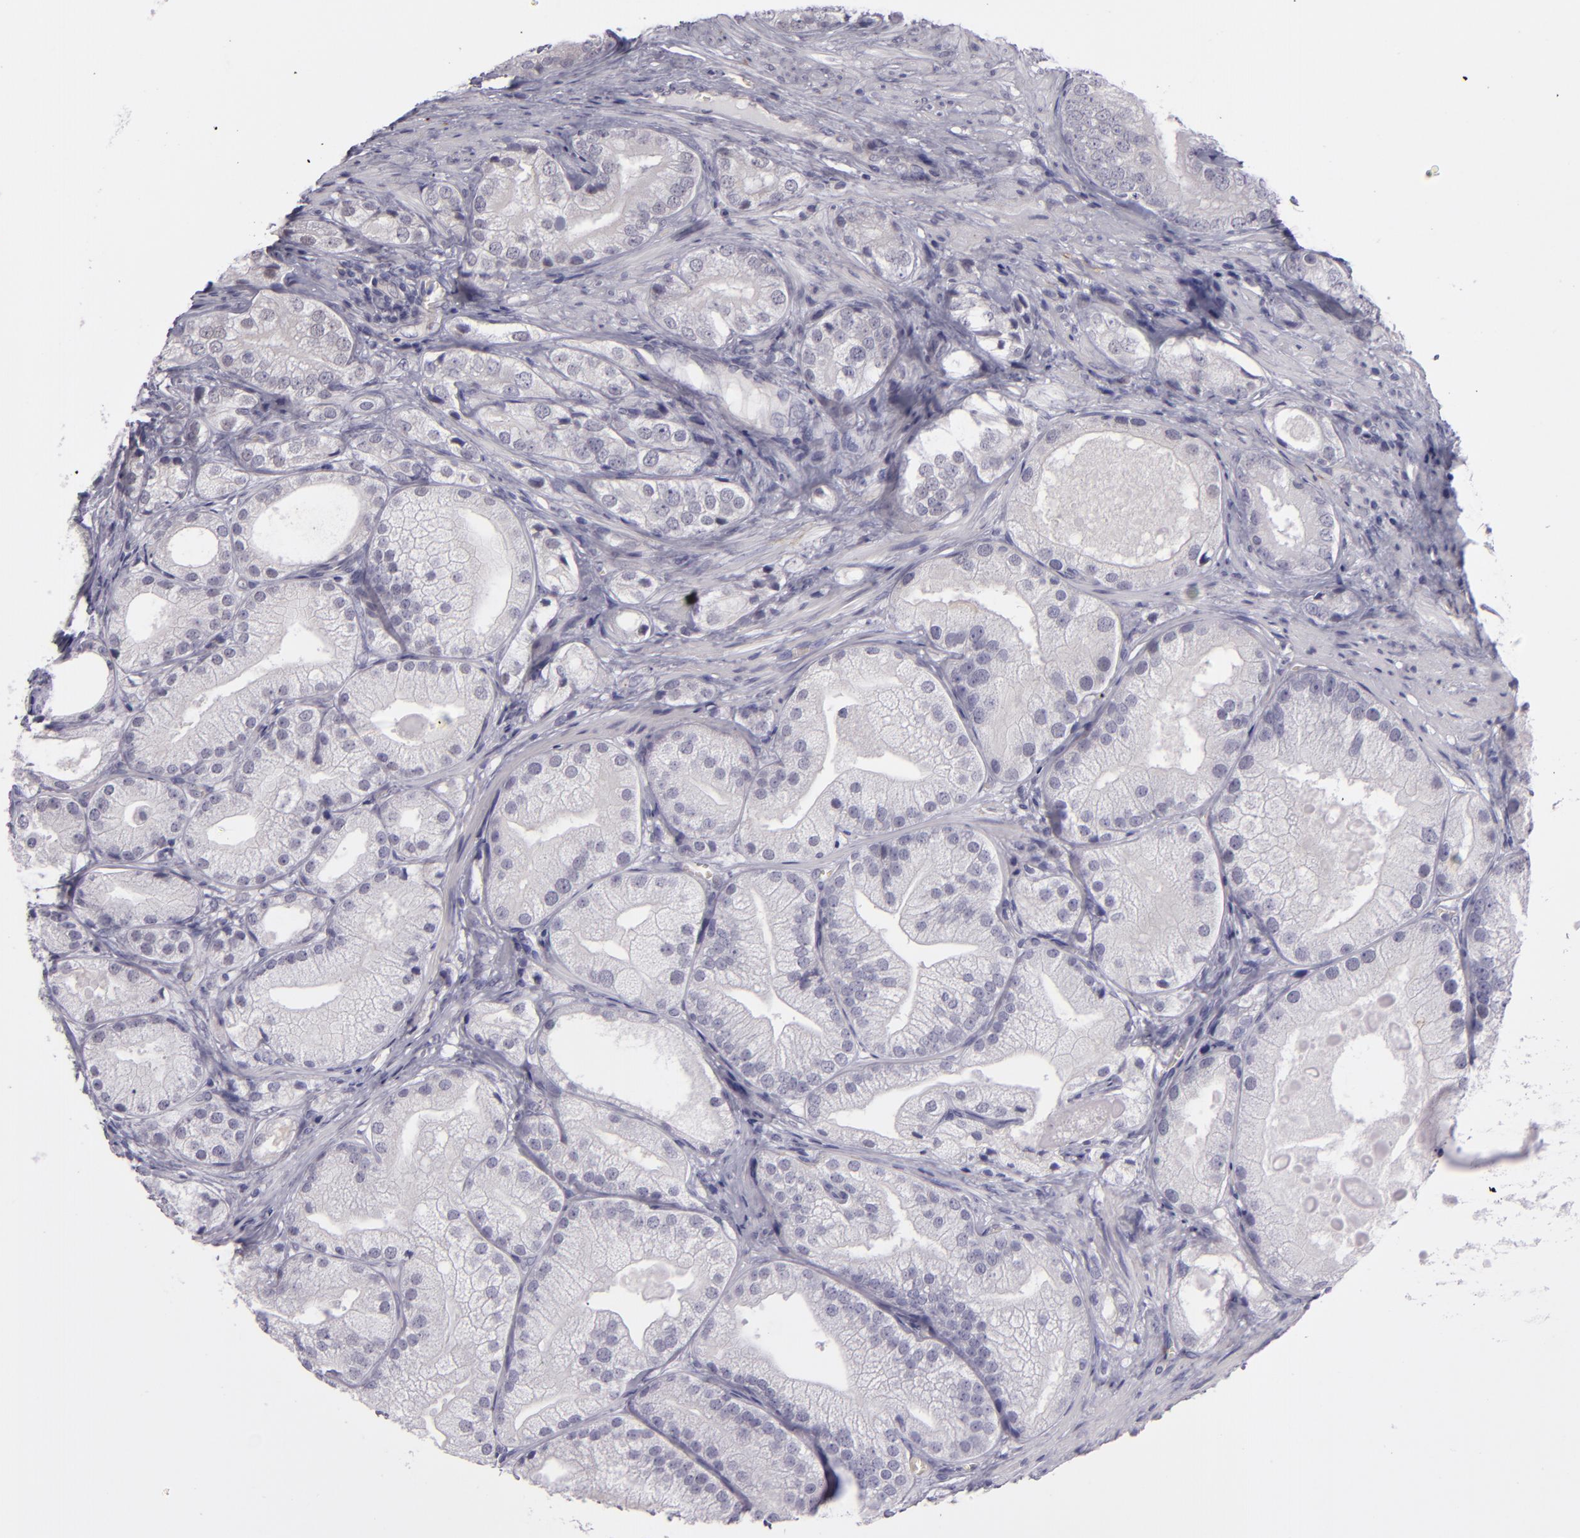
{"staining": {"intensity": "negative", "quantity": "none", "location": "none"}, "tissue": "prostate cancer", "cell_type": "Tumor cells", "image_type": "cancer", "snomed": [{"axis": "morphology", "description": "Adenocarcinoma, Low grade"}, {"axis": "topography", "description": "Prostate"}], "caption": "An IHC photomicrograph of adenocarcinoma (low-grade) (prostate) is shown. There is no staining in tumor cells of adenocarcinoma (low-grade) (prostate). Nuclei are stained in blue.", "gene": "SNCB", "patient": {"sex": "male", "age": 69}}